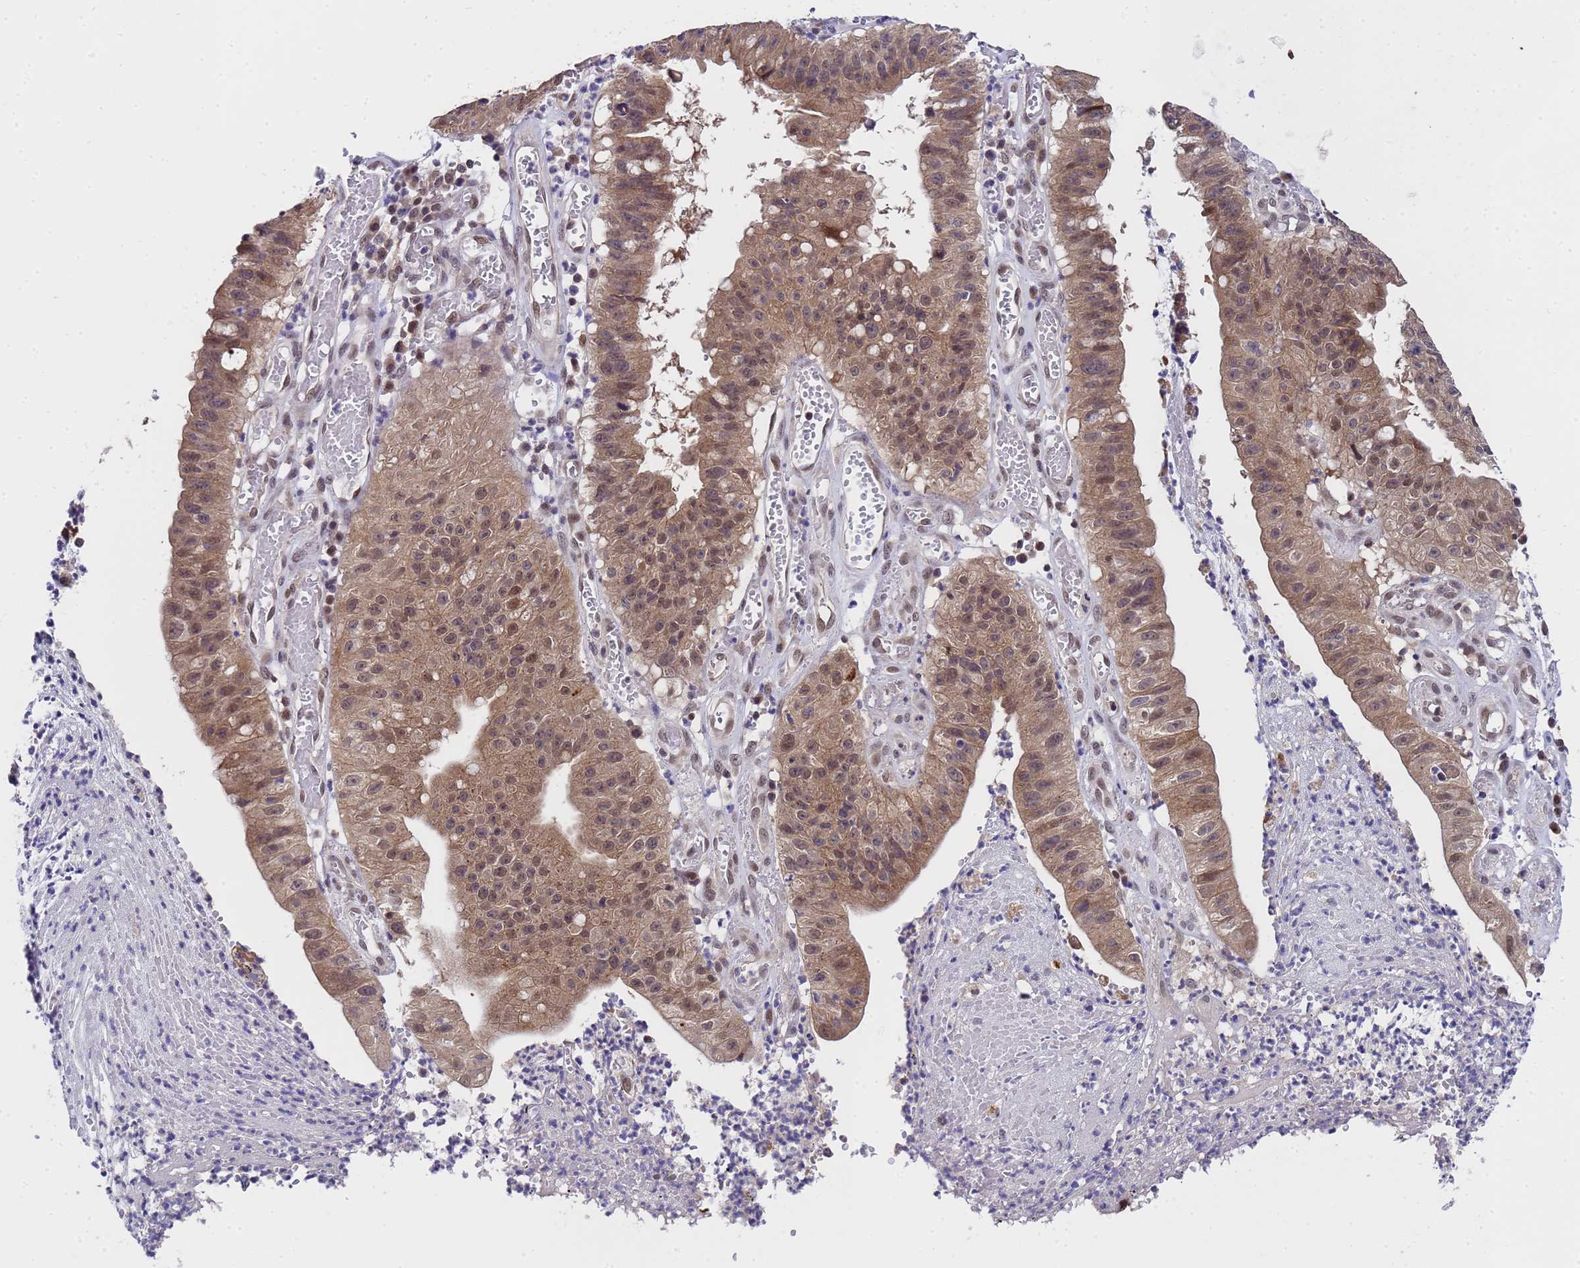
{"staining": {"intensity": "moderate", "quantity": ">75%", "location": "cytoplasmic/membranous,nuclear"}, "tissue": "stomach cancer", "cell_type": "Tumor cells", "image_type": "cancer", "snomed": [{"axis": "morphology", "description": "Adenocarcinoma, NOS"}, {"axis": "topography", "description": "Stomach"}], "caption": "An immunohistochemistry (IHC) micrograph of tumor tissue is shown. Protein staining in brown shows moderate cytoplasmic/membranous and nuclear positivity in stomach cancer within tumor cells. (Stains: DAB (3,3'-diaminobenzidine) in brown, nuclei in blue, Microscopy: brightfield microscopy at high magnification).", "gene": "ANAPC13", "patient": {"sex": "male", "age": 59}}